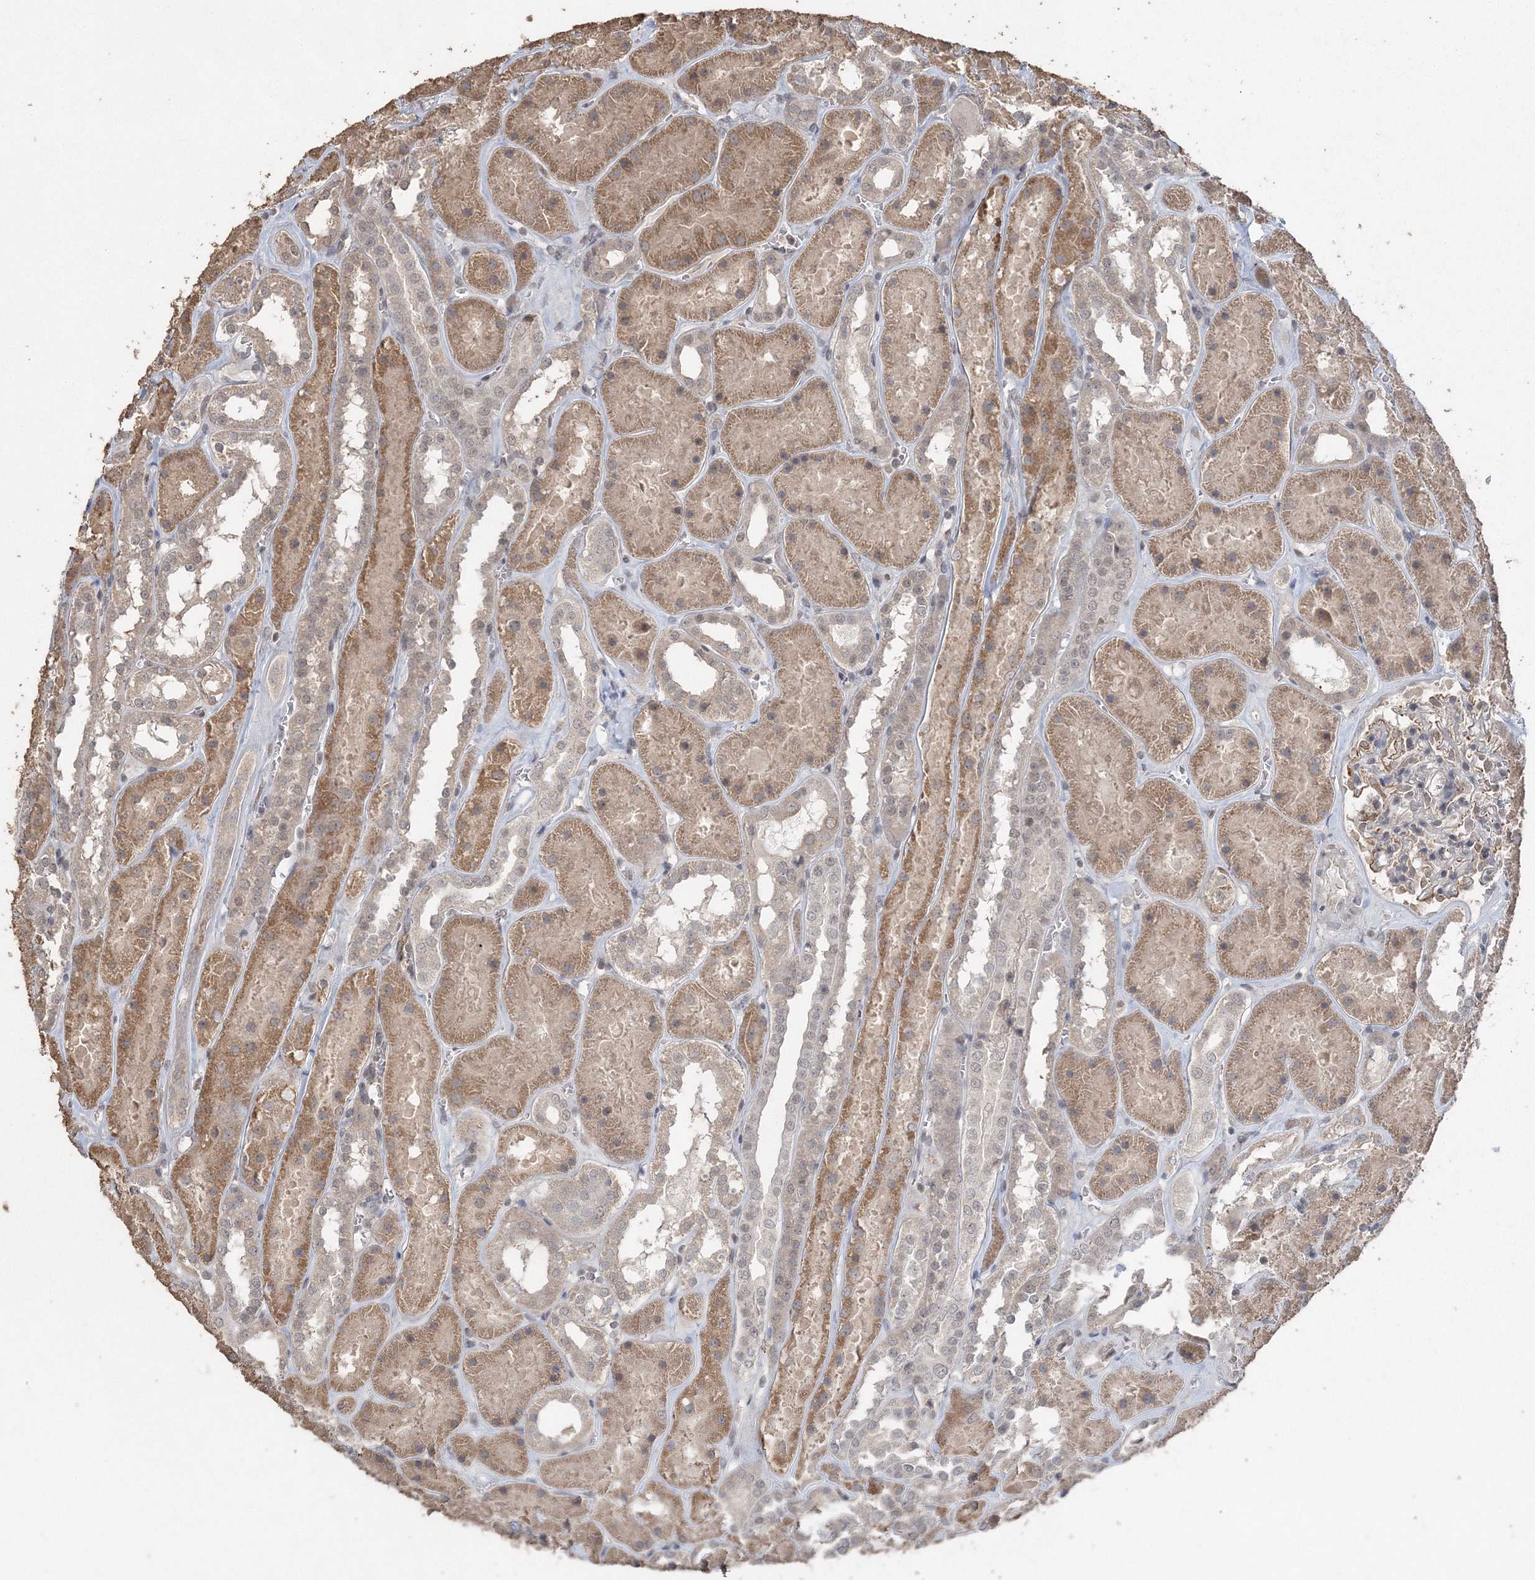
{"staining": {"intensity": "moderate", "quantity": "25%-75%", "location": "cytoplasmic/membranous"}, "tissue": "kidney", "cell_type": "Cells in glomeruli", "image_type": "normal", "snomed": [{"axis": "morphology", "description": "Normal tissue, NOS"}, {"axis": "topography", "description": "Kidney"}], "caption": "This photomicrograph reveals immunohistochemistry (IHC) staining of normal human kidney, with medium moderate cytoplasmic/membranous staining in approximately 25%-75% of cells in glomeruli.", "gene": "UIMC1", "patient": {"sex": "female", "age": 41}}